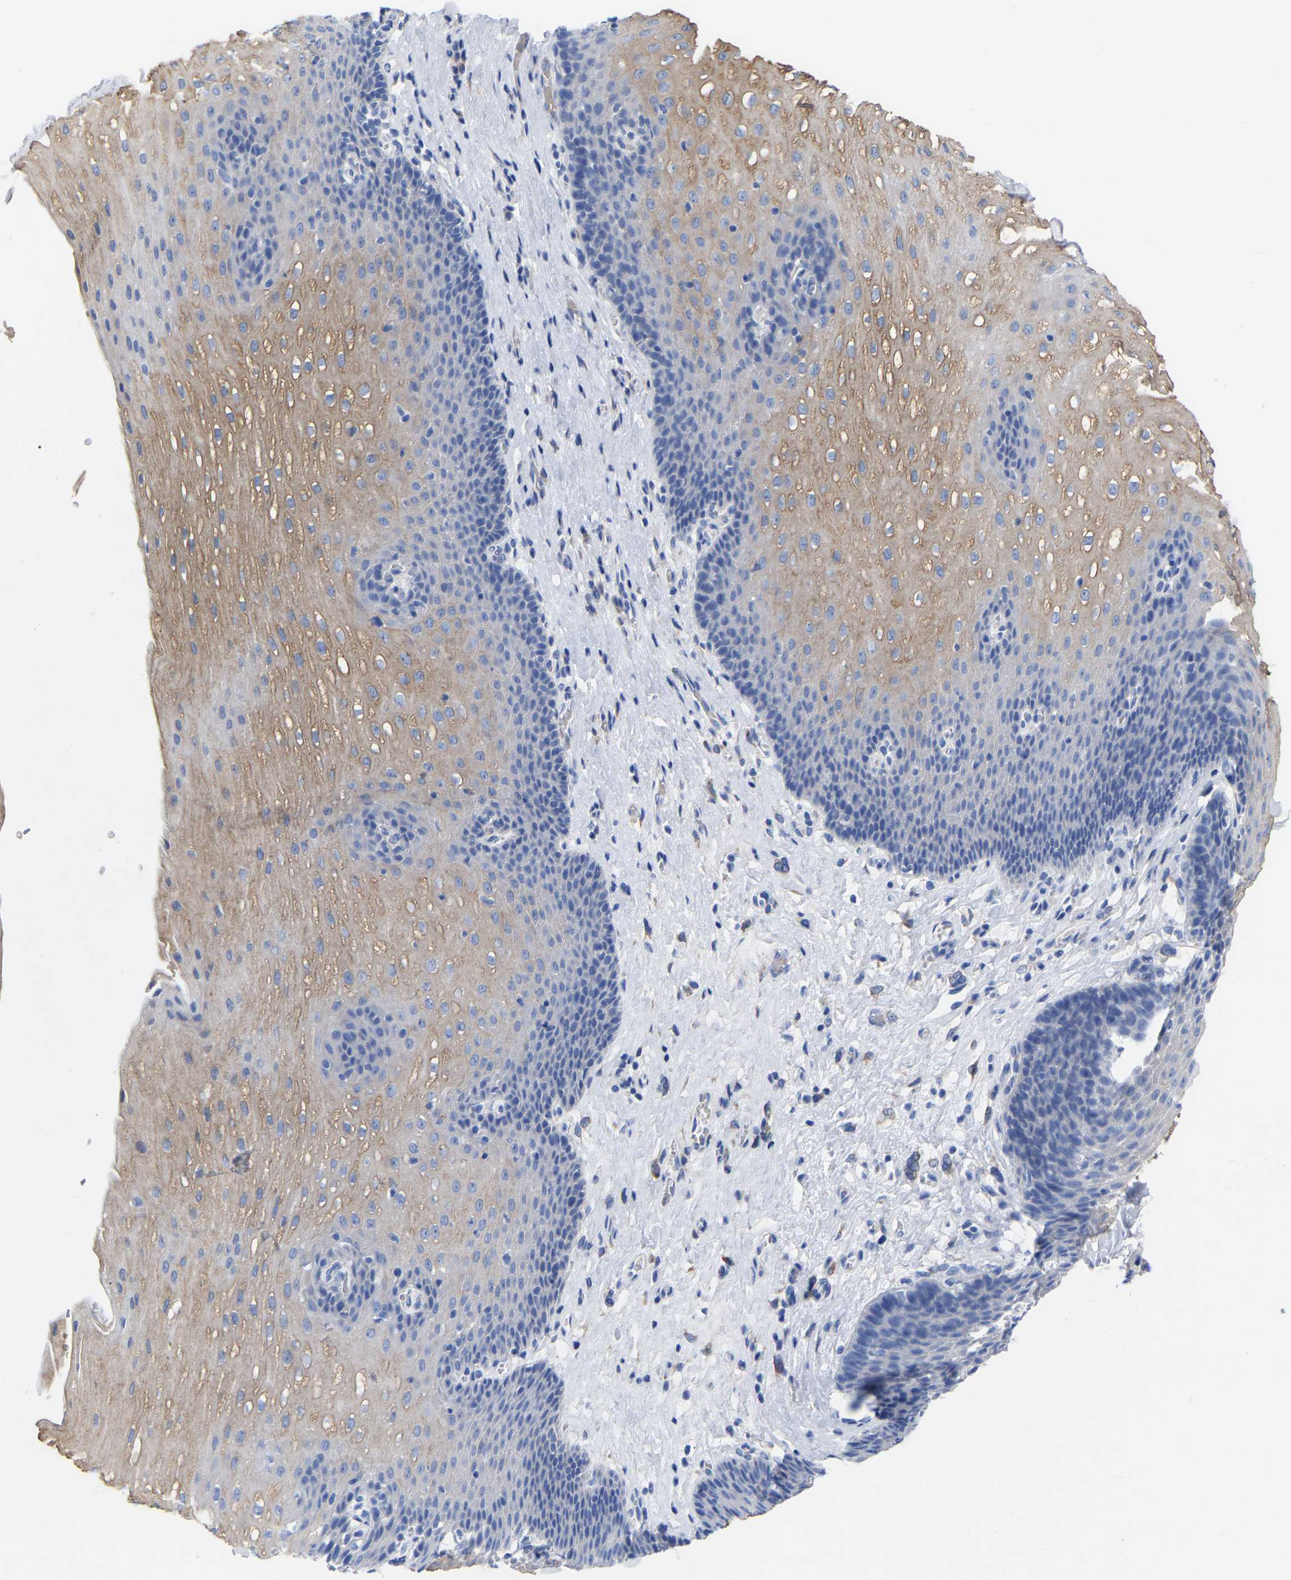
{"staining": {"intensity": "moderate", "quantity": "25%-75%", "location": "cytoplasmic/membranous"}, "tissue": "esophagus", "cell_type": "Squamous epithelial cells", "image_type": "normal", "snomed": [{"axis": "morphology", "description": "Normal tissue, NOS"}, {"axis": "topography", "description": "Esophagus"}], "caption": "IHC (DAB (3,3'-diaminobenzidine)) staining of benign human esophagus displays moderate cytoplasmic/membranous protein staining in approximately 25%-75% of squamous epithelial cells.", "gene": "GDF3", "patient": {"sex": "male", "age": 48}}